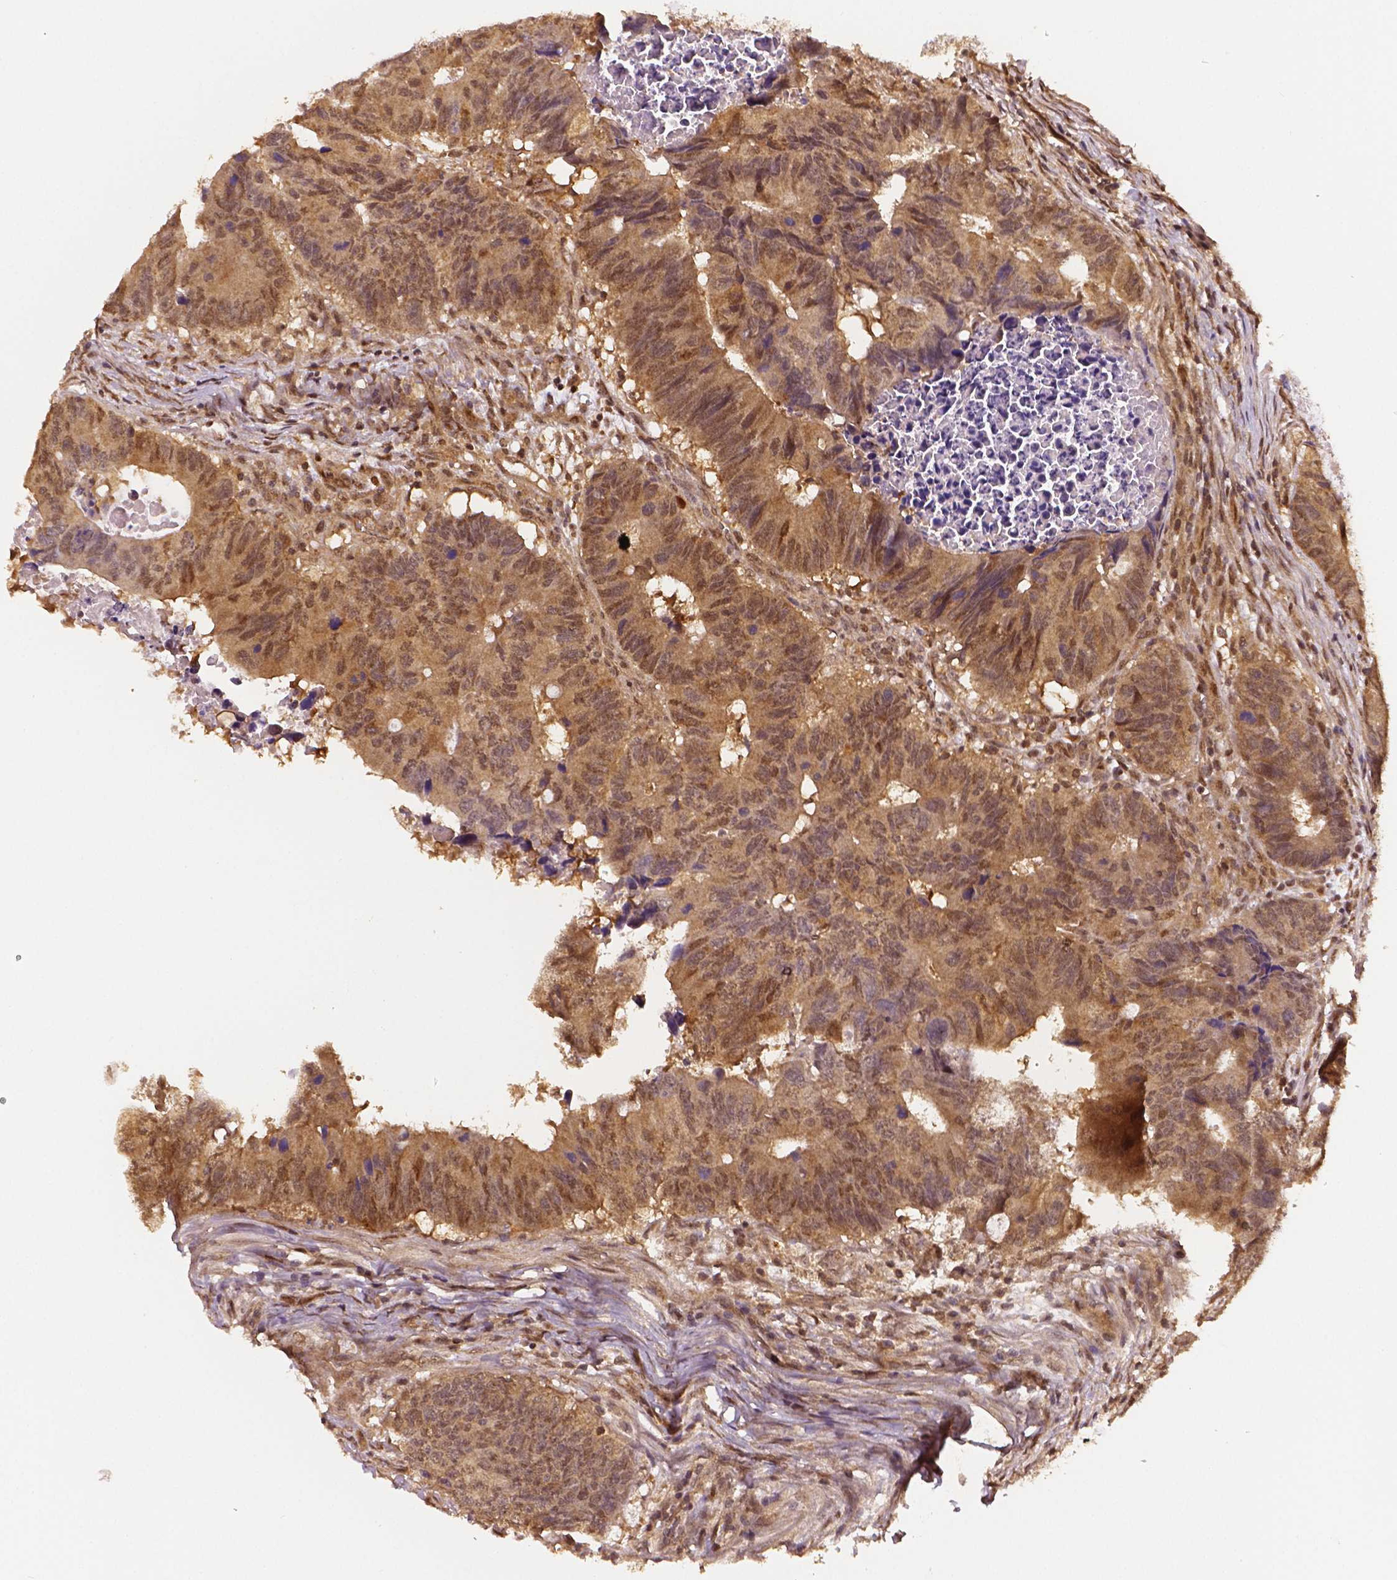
{"staining": {"intensity": "moderate", "quantity": ">75%", "location": "cytoplasmic/membranous,nuclear"}, "tissue": "colorectal cancer", "cell_type": "Tumor cells", "image_type": "cancer", "snomed": [{"axis": "morphology", "description": "Adenocarcinoma, NOS"}, {"axis": "topography", "description": "Colon"}], "caption": "Immunohistochemical staining of colorectal cancer (adenocarcinoma) reveals medium levels of moderate cytoplasmic/membranous and nuclear protein expression in approximately >75% of tumor cells.", "gene": "STAT3", "patient": {"sex": "female", "age": 82}}